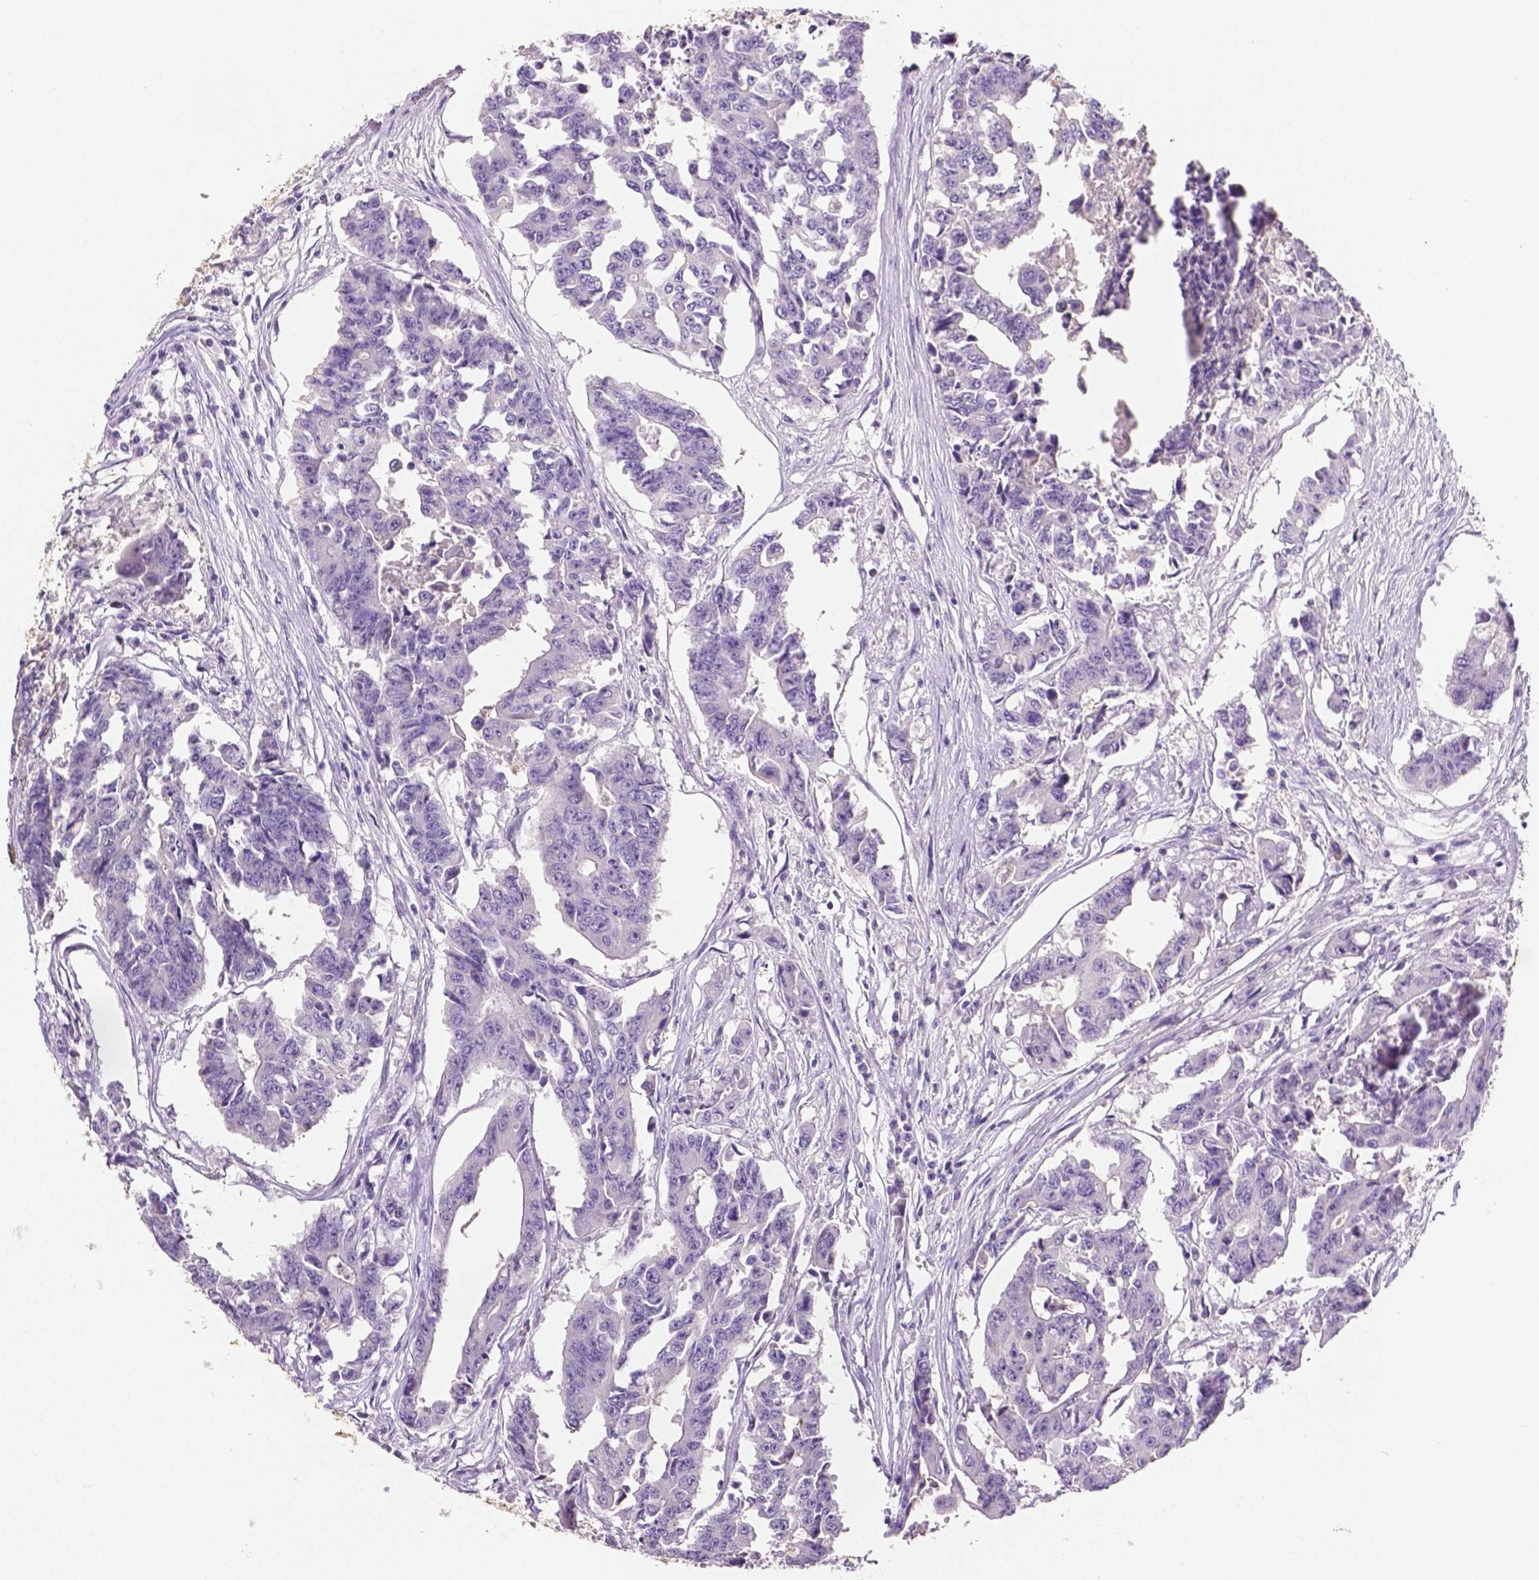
{"staining": {"intensity": "negative", "quantity": "none", "location": "none"}, "tissue": "colorectal cancer", "cell_type": "Tumor cells", "image_type": "cancer", "snomed": [{"axis": "morphology", "description": "Adenocarcinoma, NOS"}, {"axis": "topography", "description": "Rectum"}], "caption": "Human colorectal adenocarcinoma stained for a protein using IHC reveals no positivity in tumor cells.", "gene": "SLC22A2", "patient": {"sex": "male", "age": 54}}